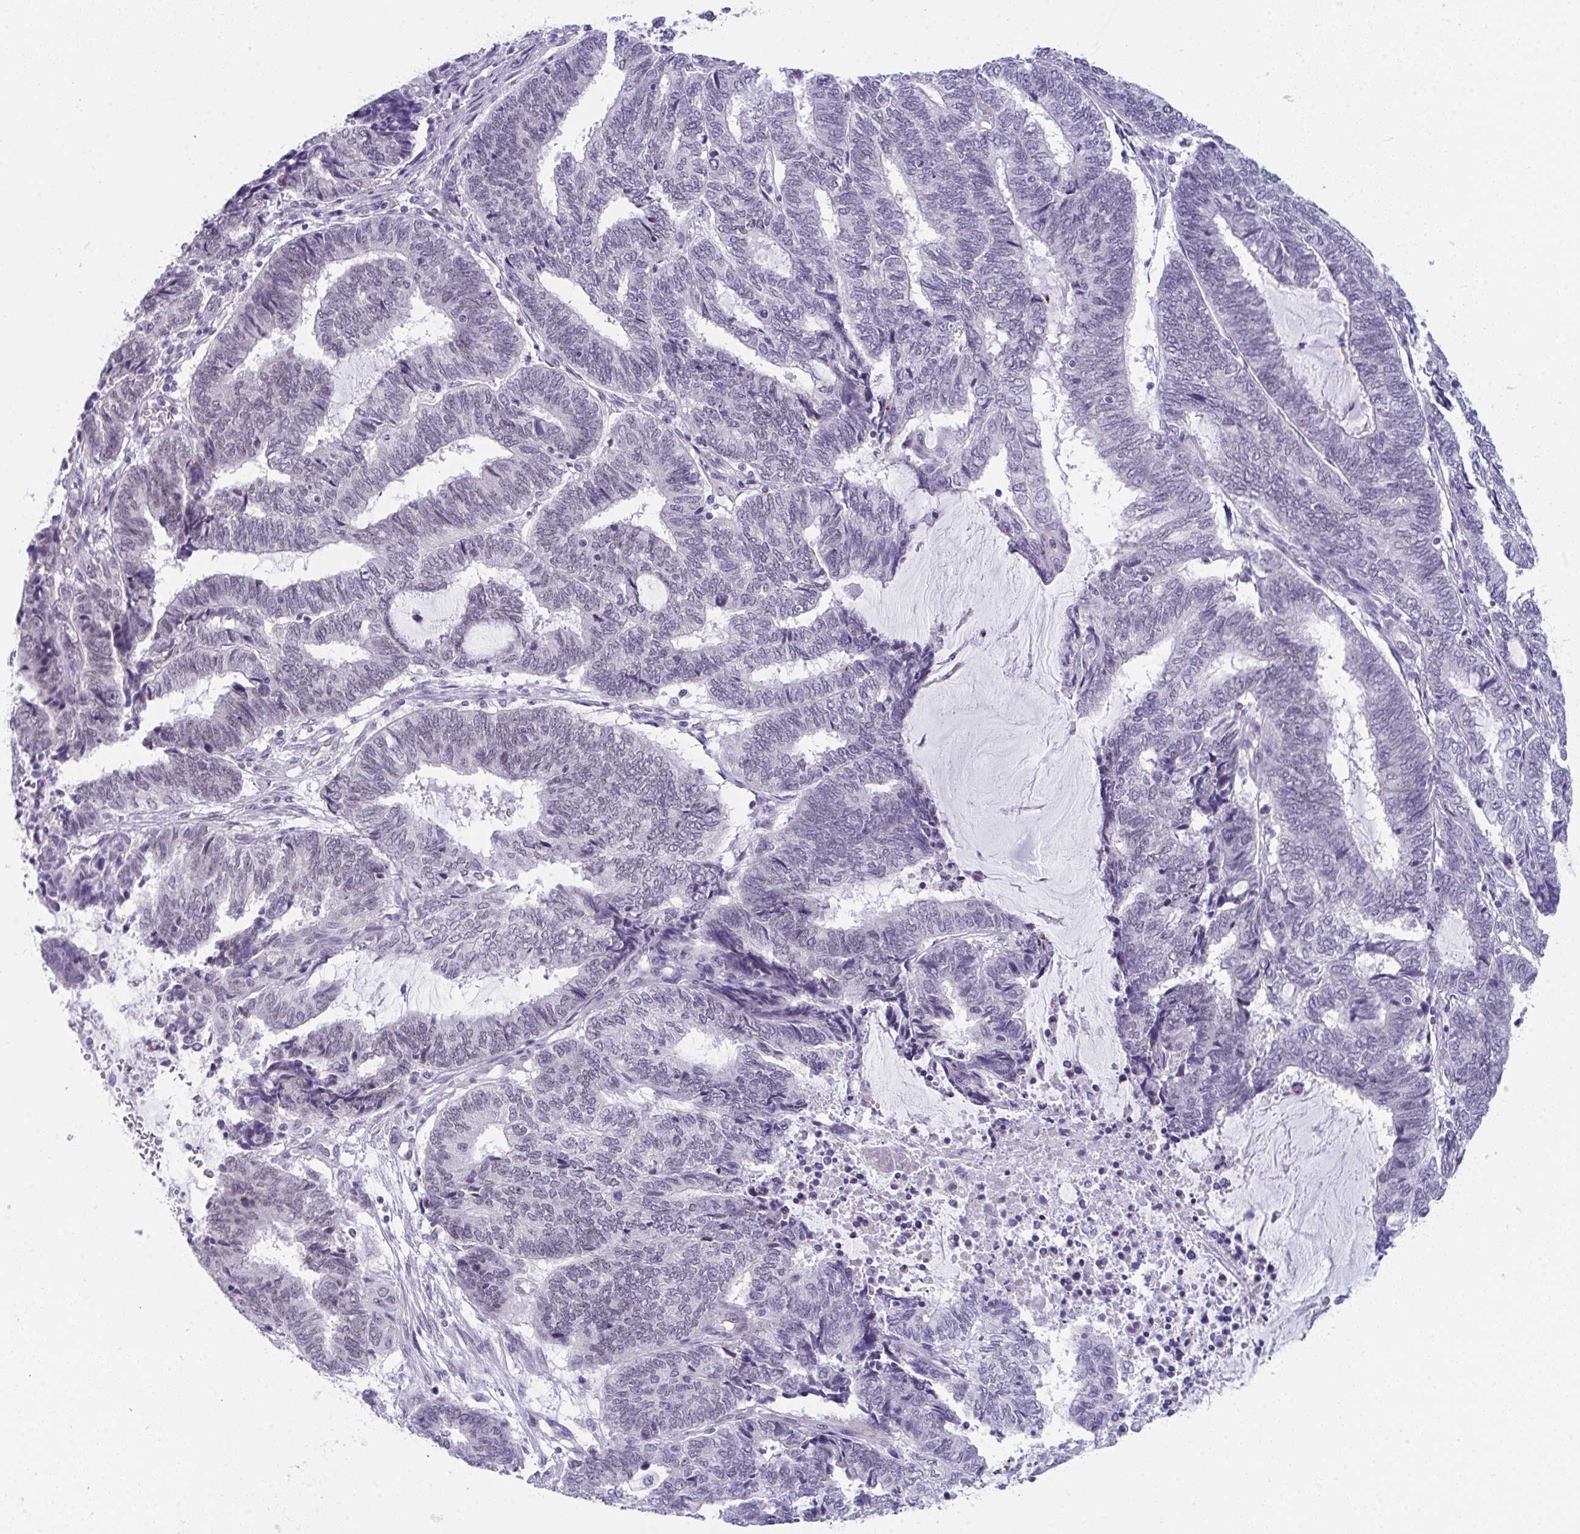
{"staining": {"intensity": "negative", "quantity": "none", "location": "none"}, "tissue": "endometrial cancer", "cell_type": "Tumor cells", "image_type": "cancer", "snomed": [{"axis": "morphology", "description": "Adenocarcinoma, NOS"}, {"axis": "topography", "description": "Uterus"}, {"axis": "topography", "description": "Endometrium"}], "caption": "Adenocarcinoma (endometrial) stained for a protein using immunohistochemistry (IHC) exhibits no staining tumor cells.", "gene": "CDK13", "patient": {"sex": "female", "age": 70}}